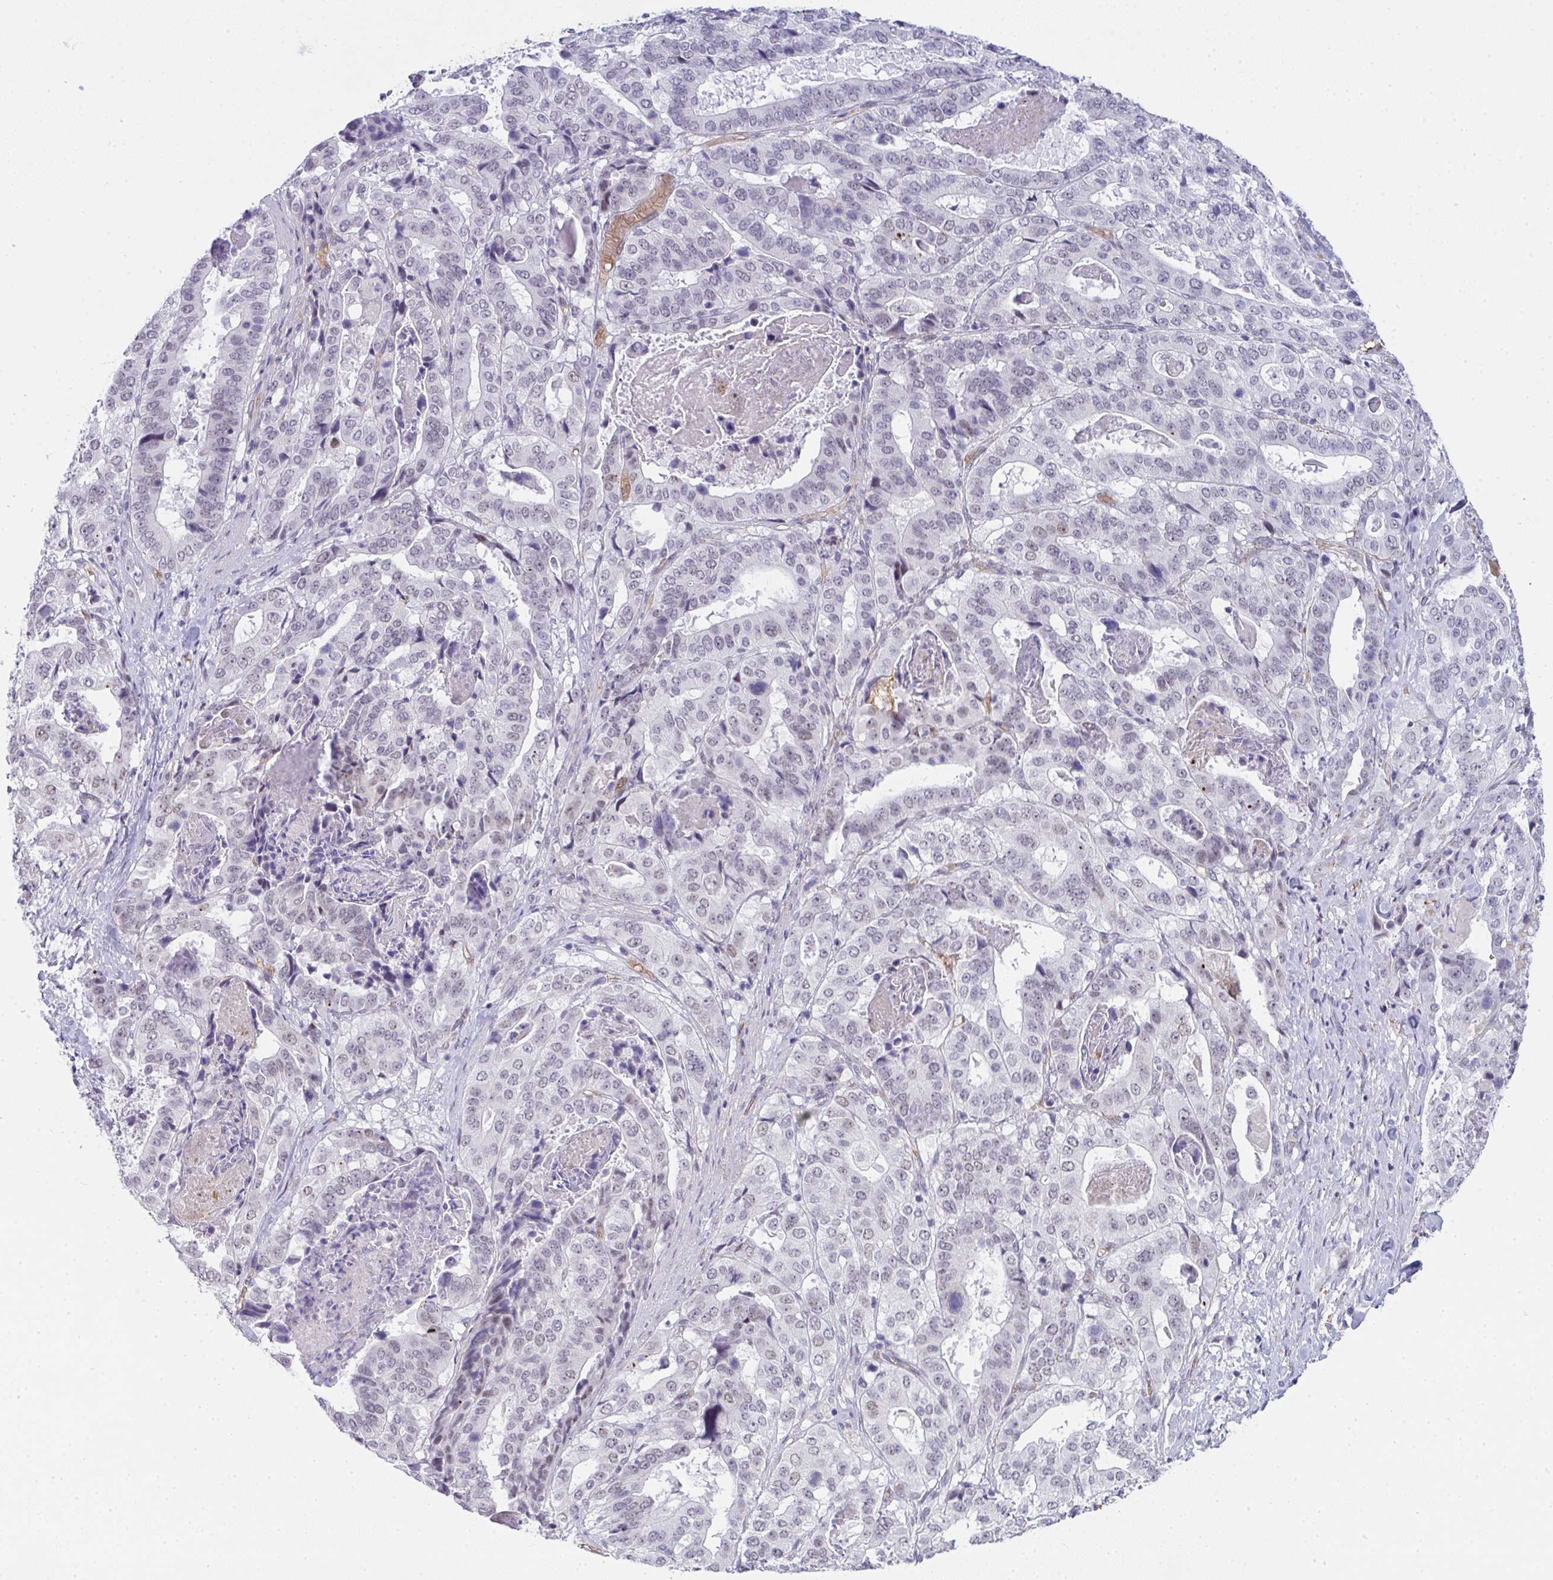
{"staining": {"intensity": "negative", "quantity": "none", "location": "none"}, "tissue": "stomach cancer", "cell_type": "Tumor cells", "image_type": "cancer", "snomed": [{"axis": "morphology", "description": "Adenocarcinoma, NOS"}, {"axis": "topography", "description": "Stomach"}], "caption": "Tumor cells are negative for protein expression in human adenocarcinoma (stomach). Brightfield microscopy of immunohistochemistry stained with DAB (brown) and hematoxylin (blue), captured at high magnification.", "gene": "TNMD", "patient": {"sex": "male", "age": 48}}